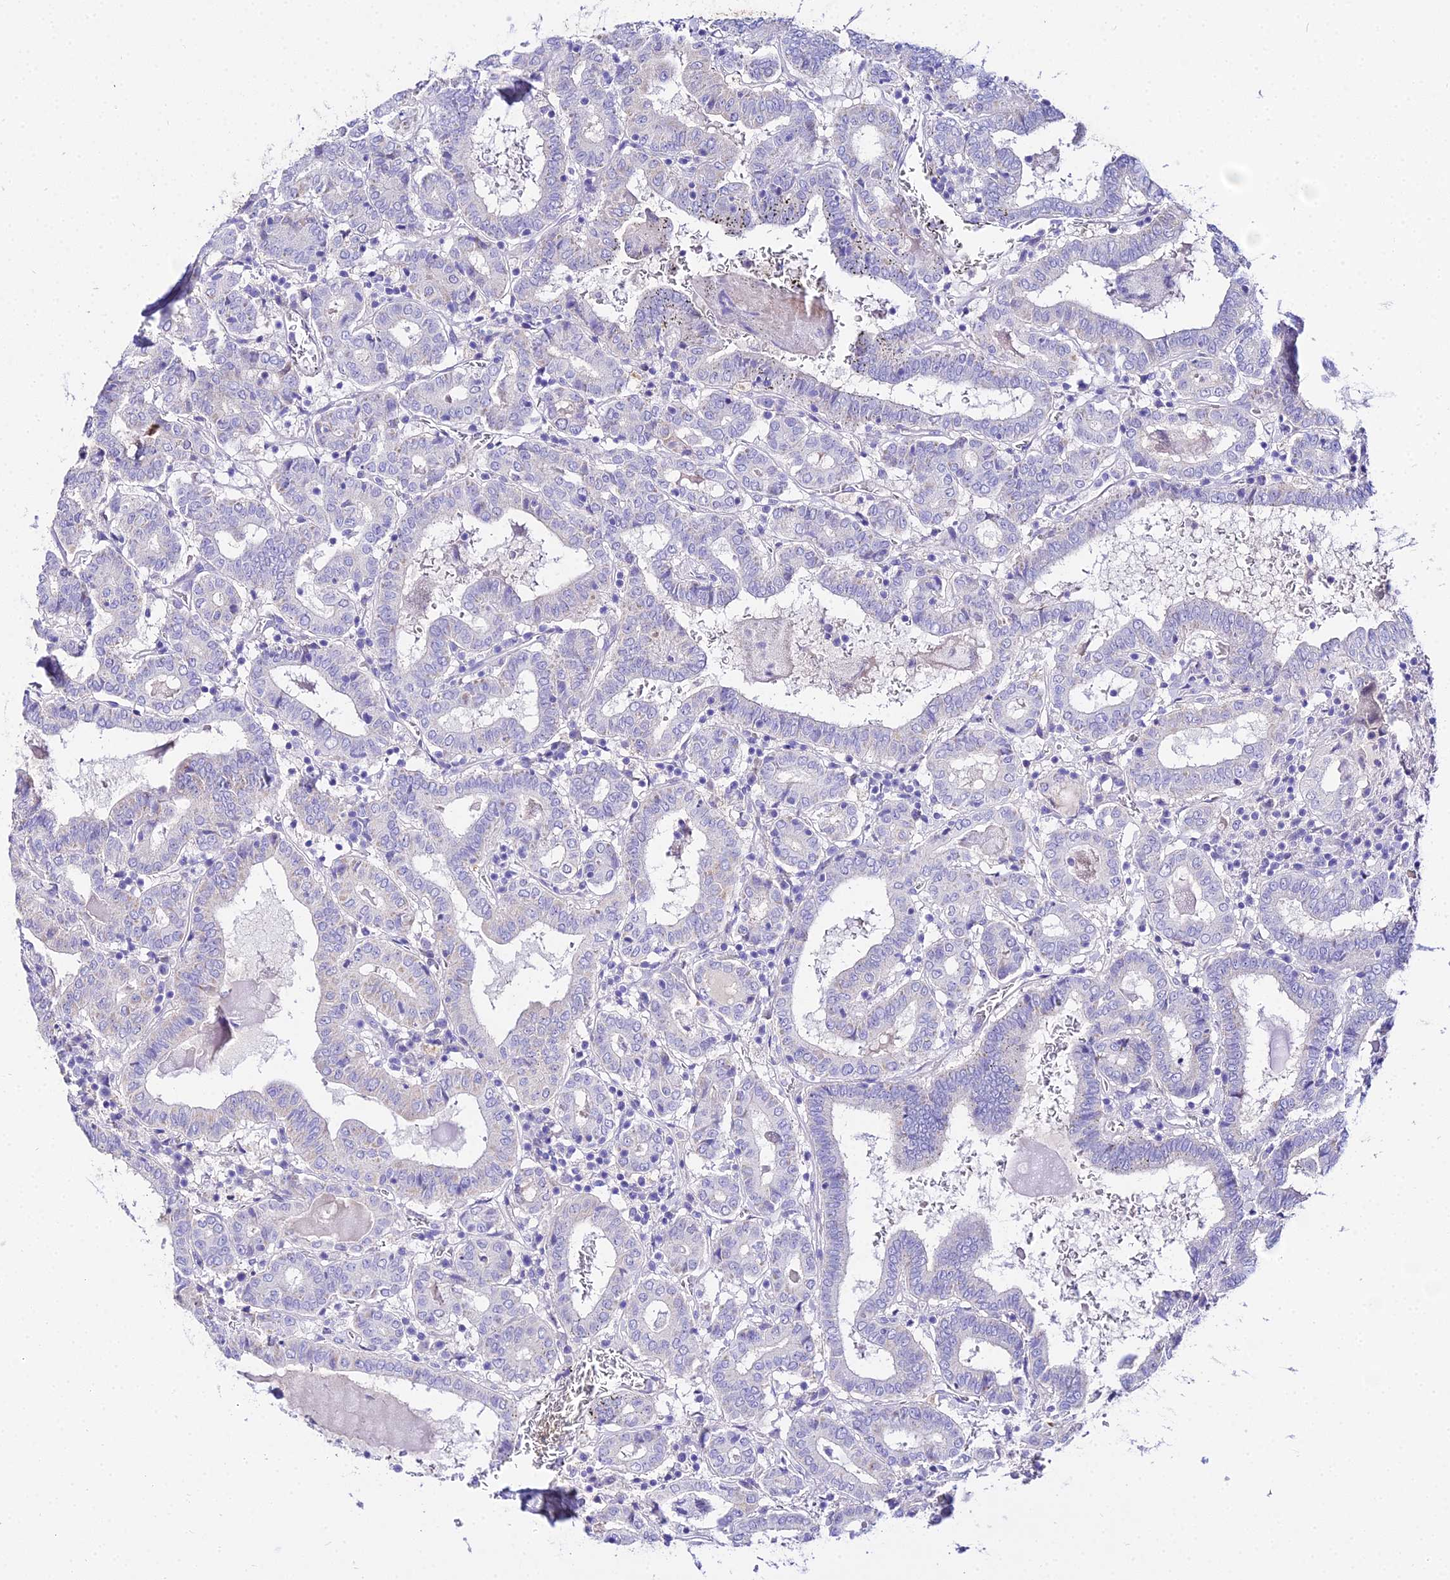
{"staining": {"intensity": "negative", "quantity": "none", "location": "none"}, "tissue": "thyroid cancer", "cell_type": "Tumor cells", "image_type": "cancer", "snomed": [{"axis": "morphology", "description": "Papillary adenocarcinoma, NOS"}, {"axis": "topography", "description": "Thyroid gland"}], "caption": "This is an immunohistochemistry image of human thyroid papillary adenocarcinoma. There is no expression in tumor cells.", "gene": "TUBA3D", "patient": {"sex": "female", "age": 72}}